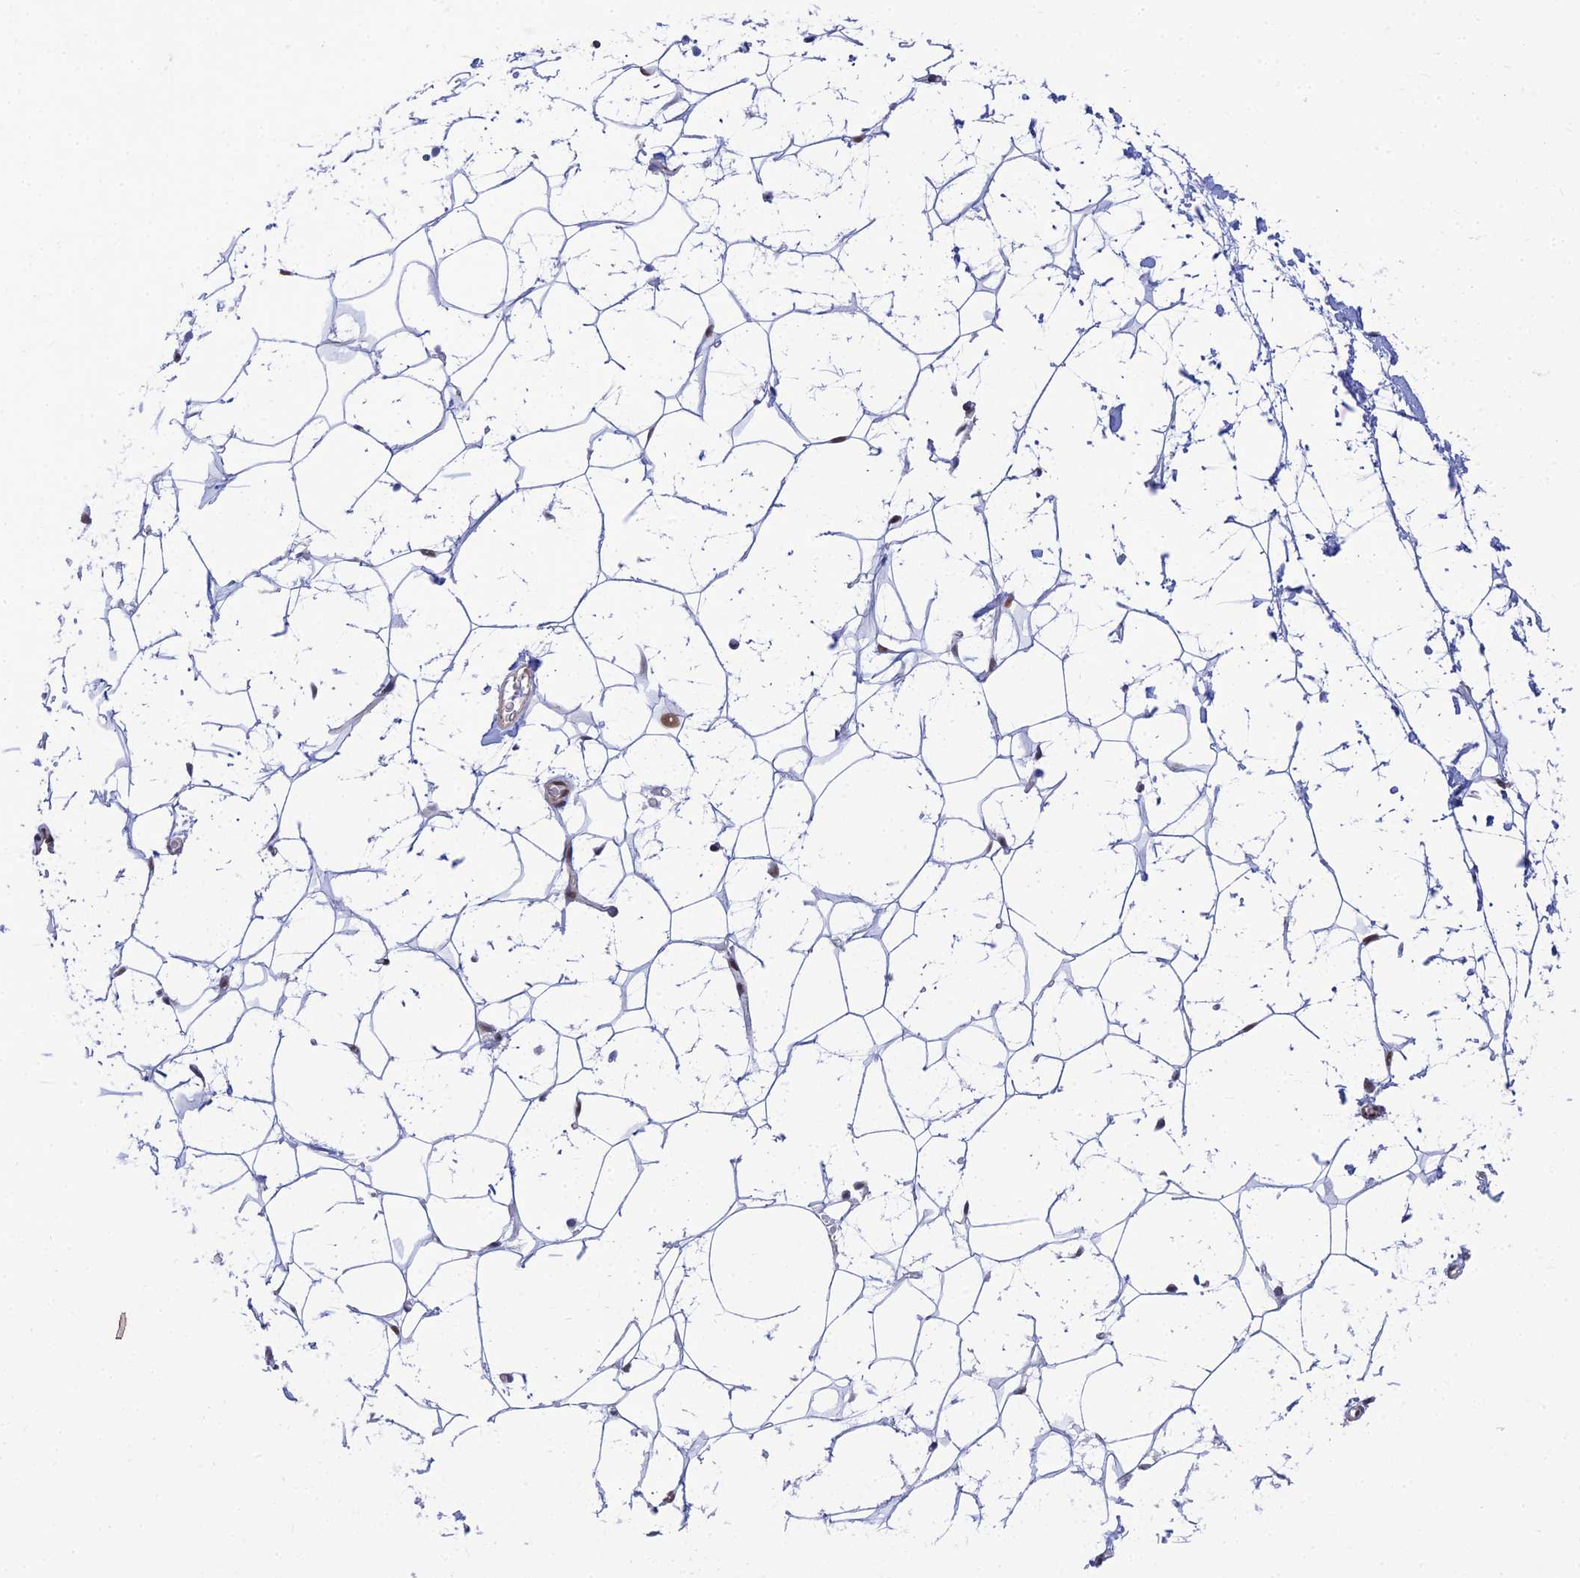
{"staining": {"intensity": "negative", "quantity": "none", "location": "none"}, "tissue": "adipose tissue", "cell_type": "Adipocytes", "image_type": "normal", "snomed": [{"axis": "morphology", "description": "Normal tissue, NOS"}, {"axis": "topography", "description": "Breast"}], "caption": "This is an IHC photomicrograph of unremarkable human adipose tissue. There is no expression in adipocytes.", "gene": "CLK4", "patient": {"sex": "female", "age": 26}}